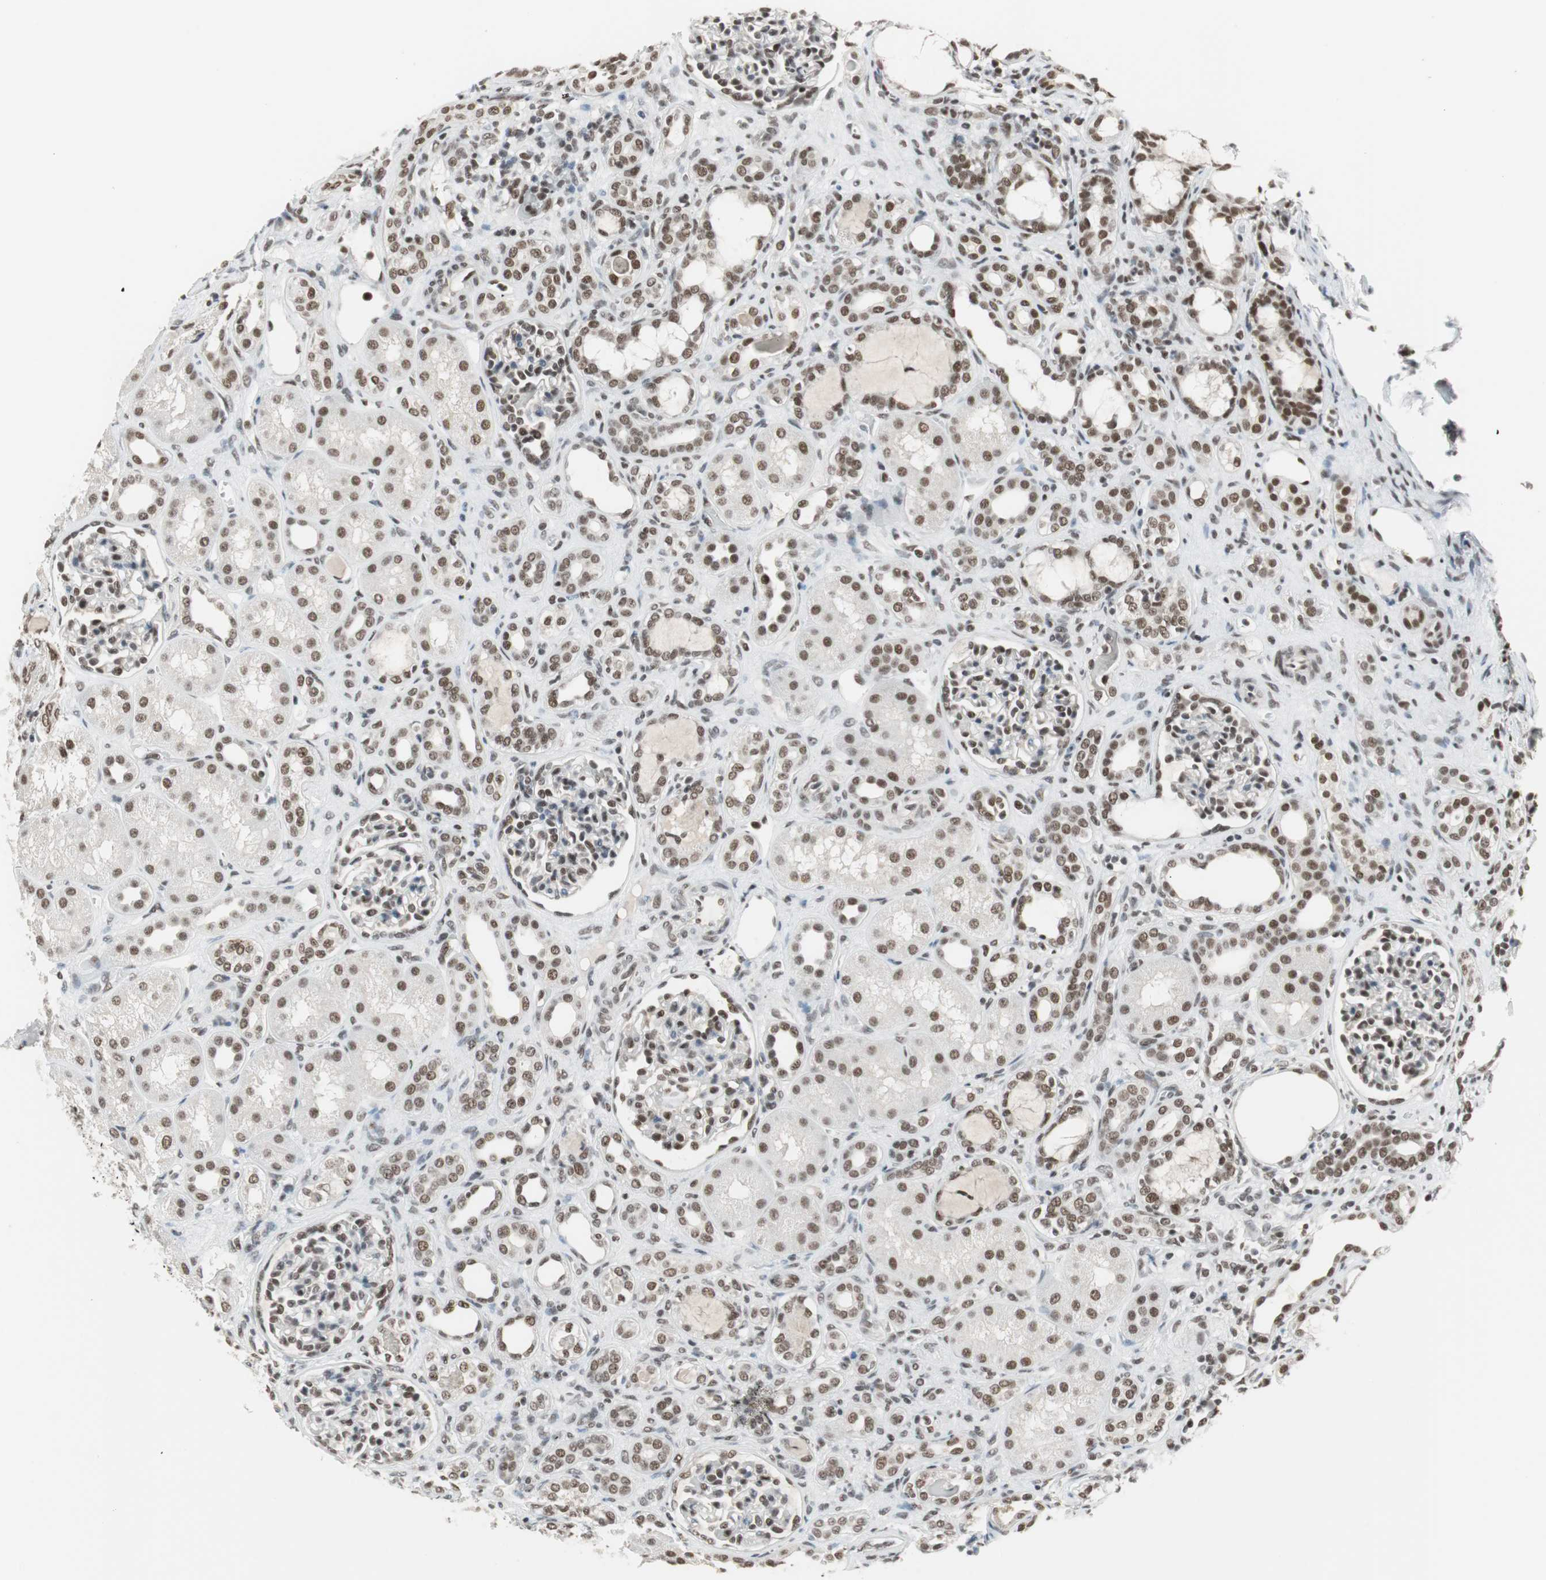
{"staining": {"intensity": "moderate", "quantity": ">75%", "location": "nuclear"}, "tissue": "kidney", "cell_type": "Cells in glomeruli", "image_type": "normal", "snomed": [{"axis": "morphology", "description": "Normal tissue, NOS"}, {"axis": "topography", "description": "Kidney"}], "caption": "Benign kidney was stained to show a protein in brown. There is medium levels of moderate nuclear positivity in approximately >75% of cells in glomeruli. Immunohistochemistry (ihc) stains the protein in brown and the nuclei are stained blue.", "gene": "RTF1", "patient": {"sex": "male", "age": 7}}